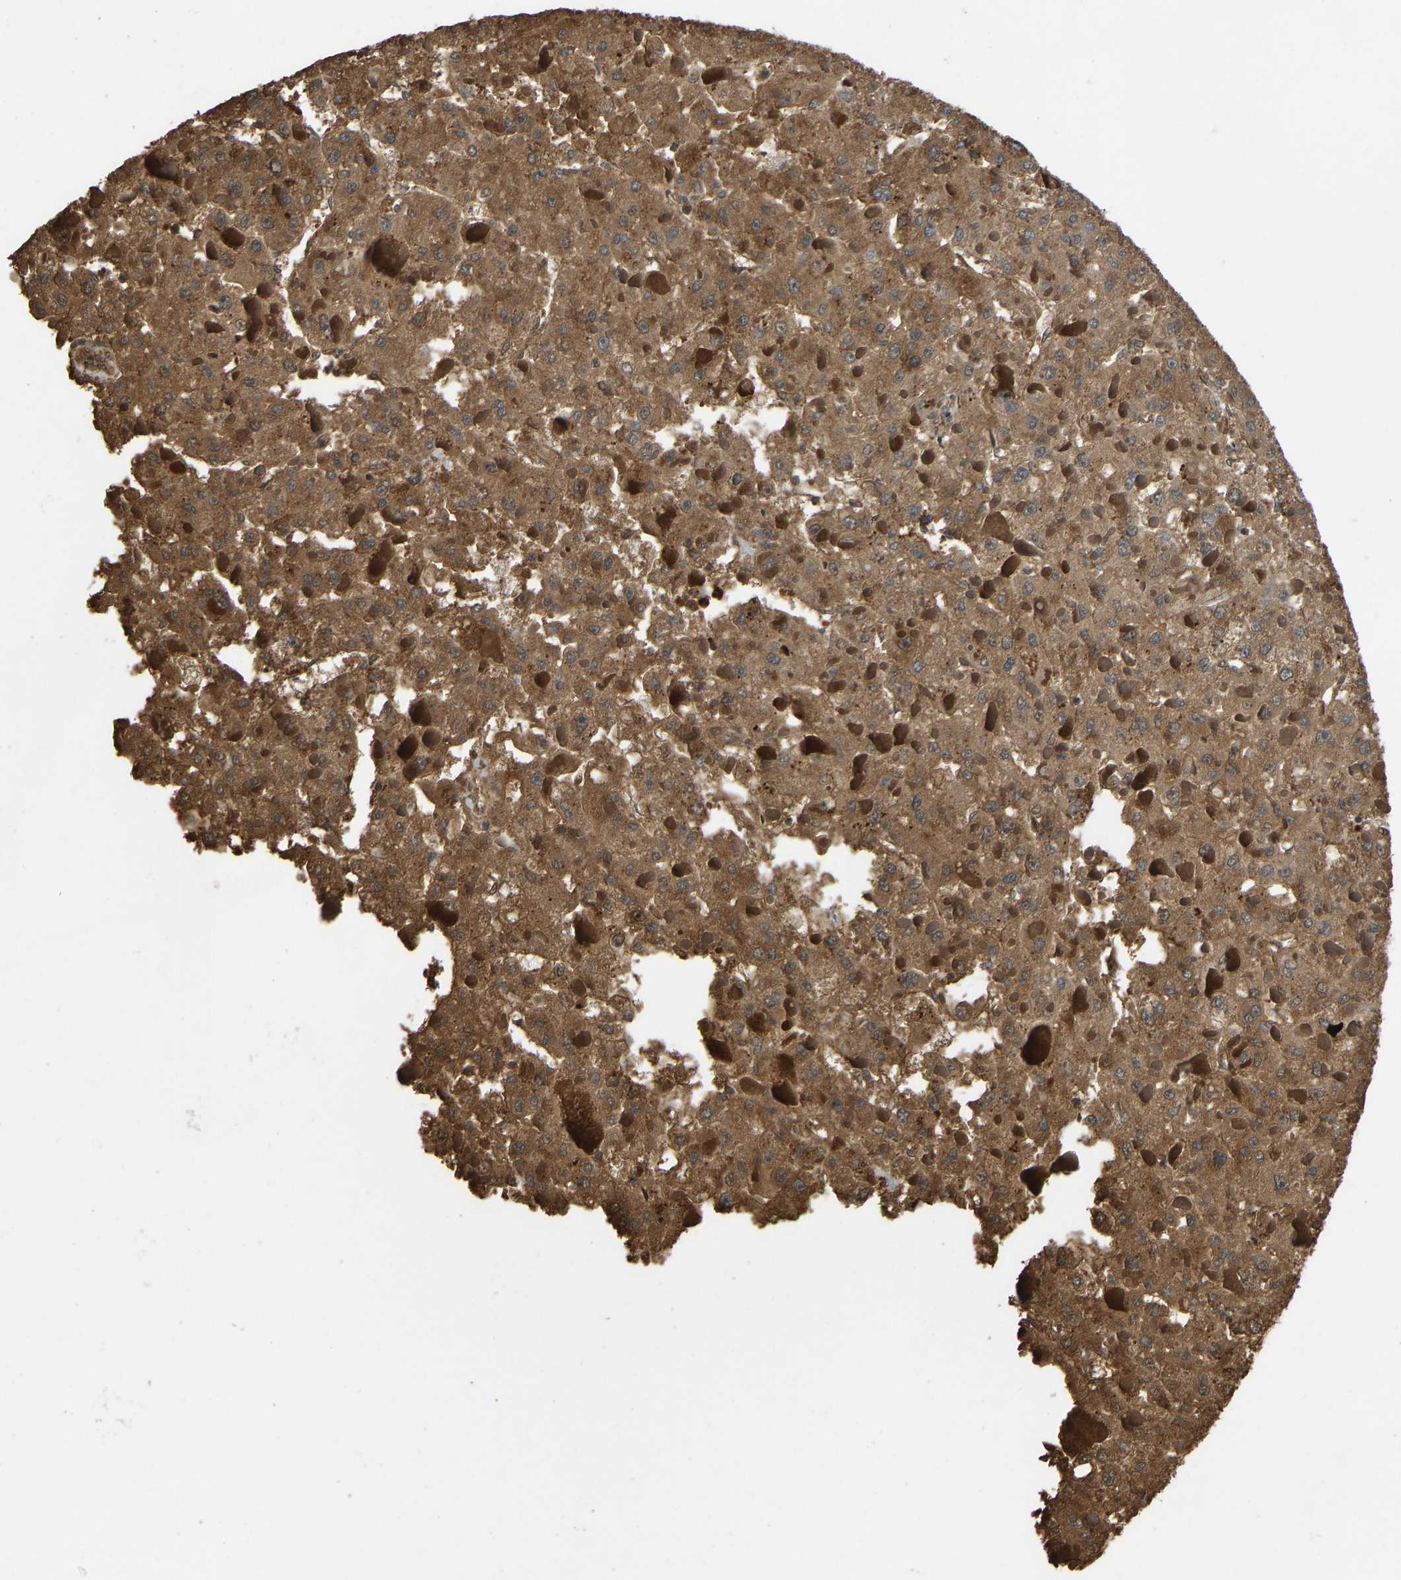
{"staining": {"intensity": "strong", "quantity": ">75%", "location": "cytoplasmic/membranous"}, "tissue": "liver cancer", "cell_type": "Tumor cells", "image_type": "cancer", "snomed": [{"axis": "morphology", "description": "Carcinoma, Hepatocellular, NOS"}, {"axis": "topography", "description": "Liver"}], "caption": "Immunohistochemical staining of human hepatocellular carcinoma (liver) exhibits strong cytoplasmic/membranous protein positivity in about >75% of tumor cells.", "gene": "RASGRF2", "patient": {"sex": "female", "age": 73}}